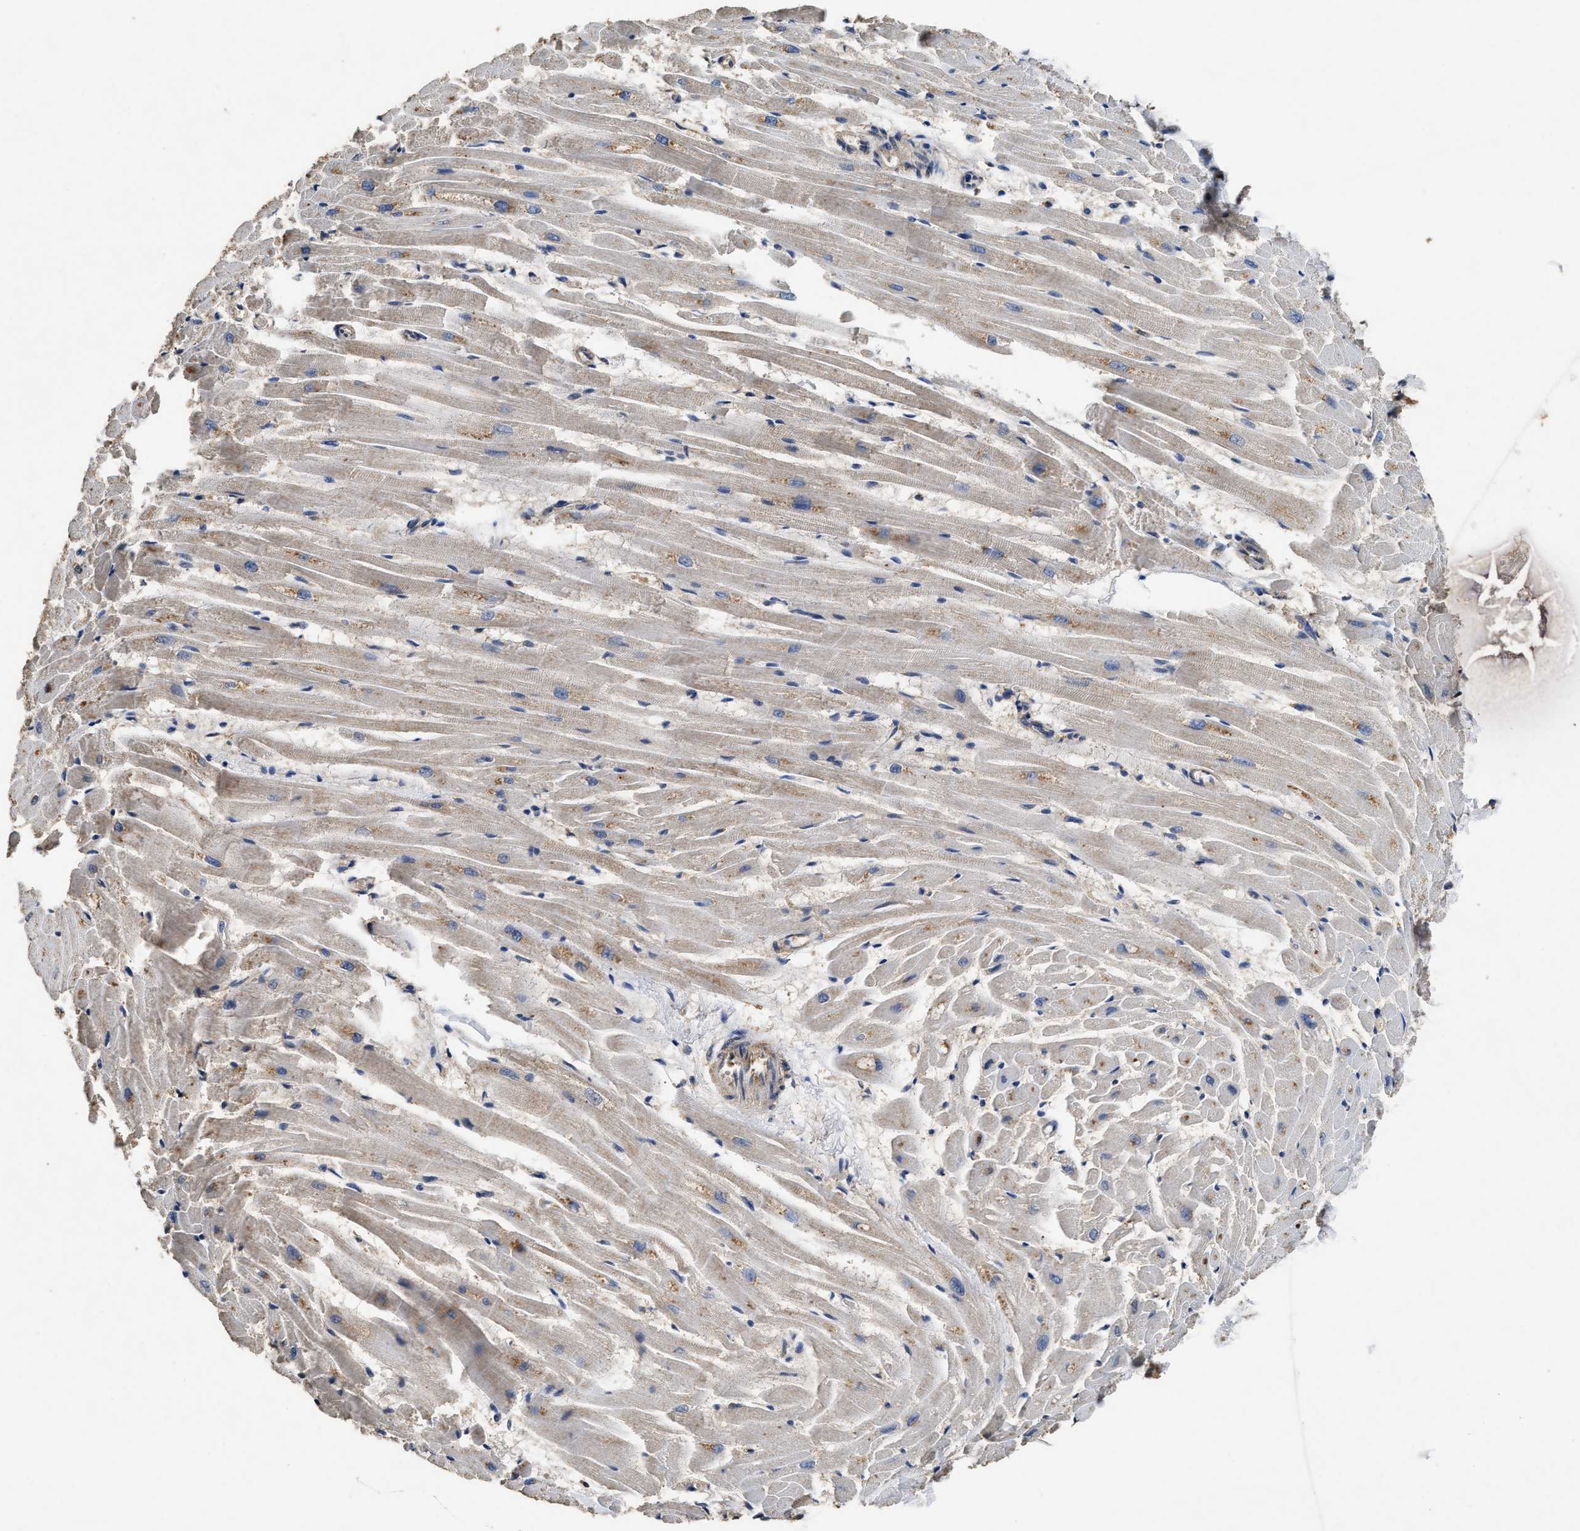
{"staining": {"intensity": "weak", "quantity": "25%-75%", "location": "cytoplasmic/membranous"}, "tissue": "heart muscle", "cell_type": "Cardiomyocytes", "image_type": "normal", "snomed": [{"axis": "morphology", "description": "Normal tissue, NOS"}, {"axis": "topography", "description": "Heart"}], "caption": "Heart muscle stained with immunohistochemistry reveals weak cytoplasmic/membranous positivity in approximately 25%-75% of cardiomyocytes.", "gene": "ACAT2", "patient": {"sex": "female", "age": 19}}